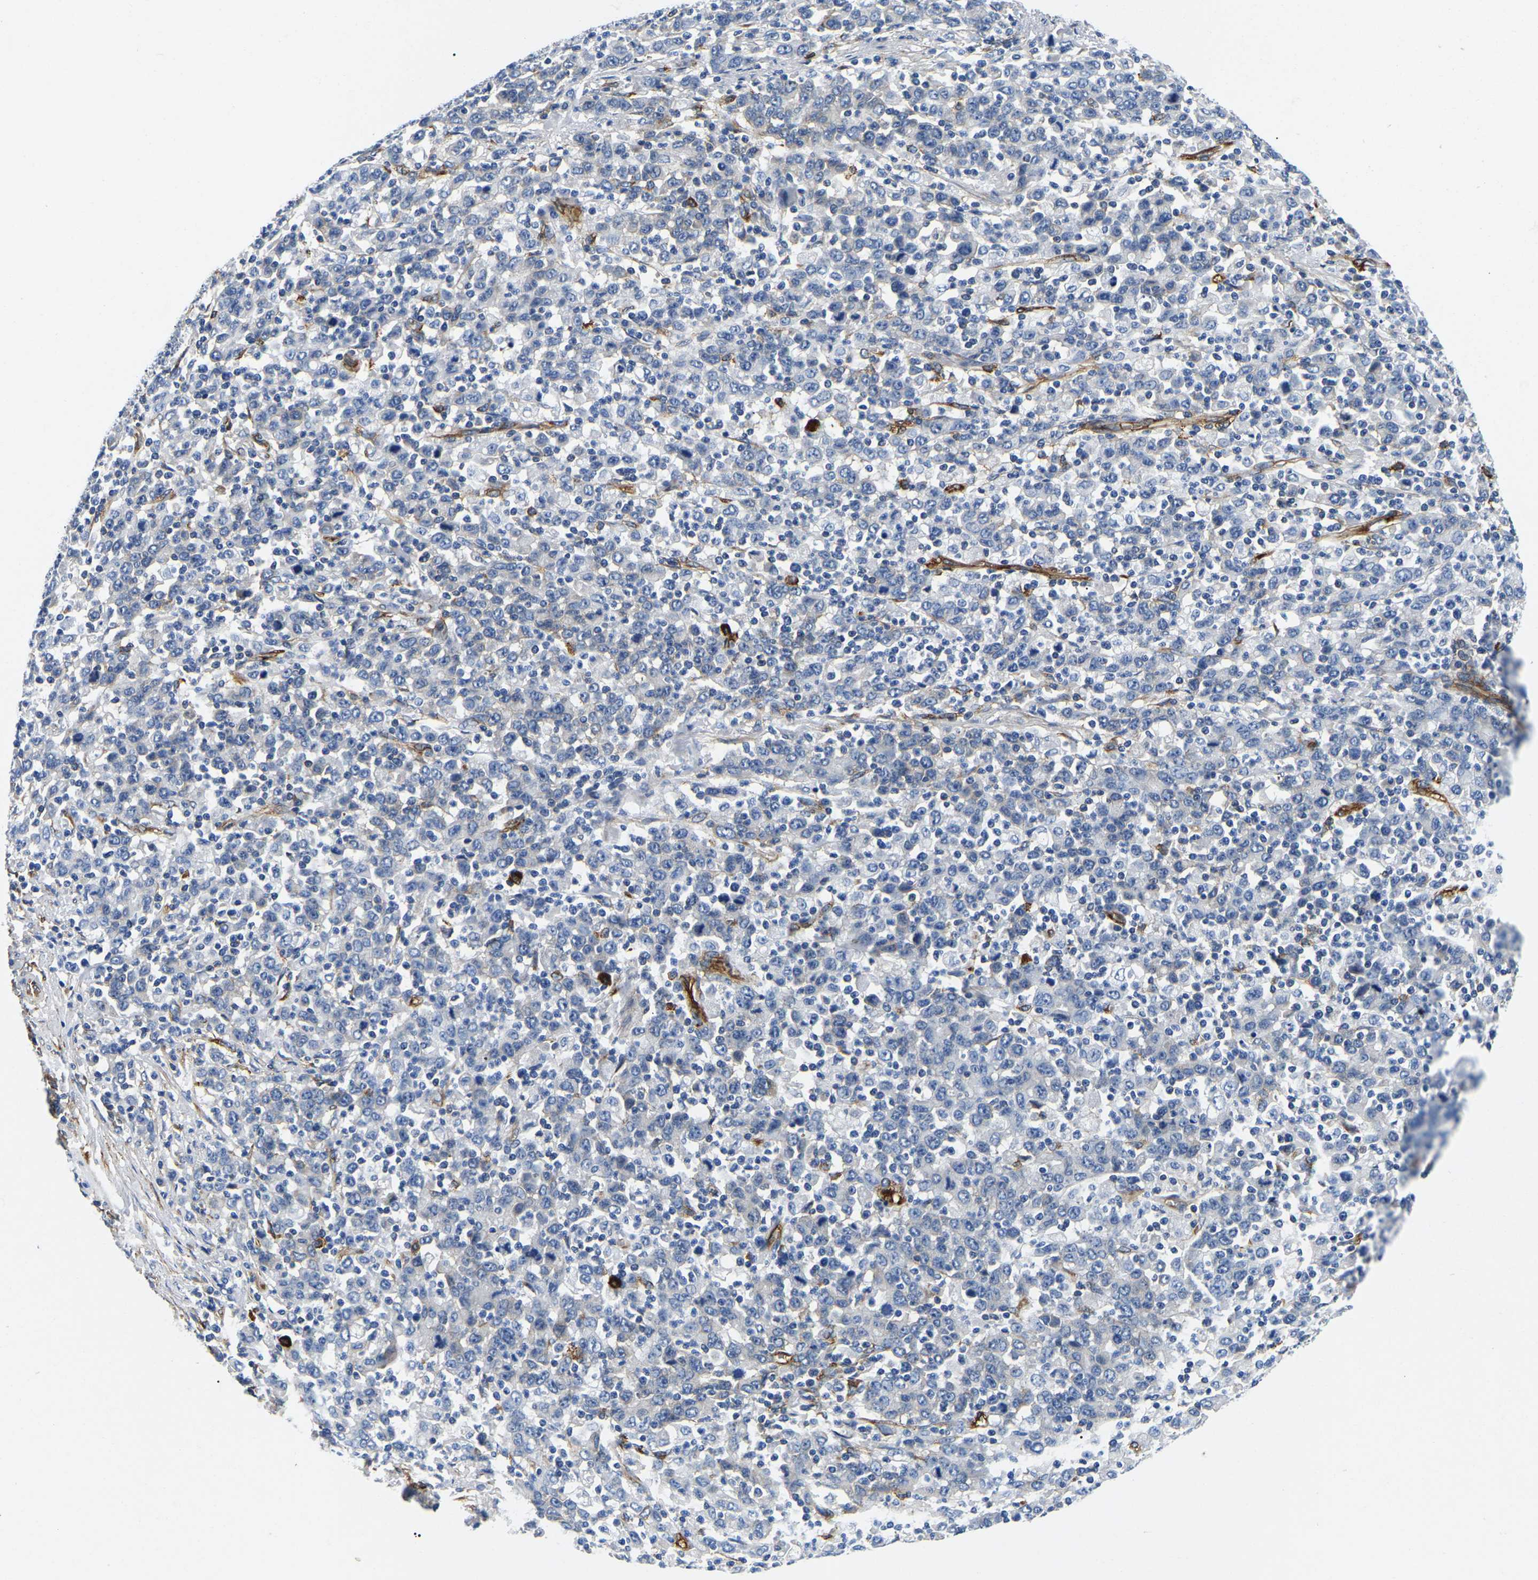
{"staining": {"intensity": "negative", "quantity": "none", "location": "none"}, "tissue": "stomach cancer", "cell_type": "Tumor cells", "image_type": "cancer", "snomed": [{"axis": "morphology", "description": "Adenocarcinoma, NOS"}, {"axis": "topography", "description": "Stomach, upper"}], "caption": "Immunohistochemistry (IHC) of stomach cancer demonstrates no expression in tumor cells. Nuclei are stained in blue.", "gene": "DUSP8", "patient": {"sex": "male", "age": 69}}